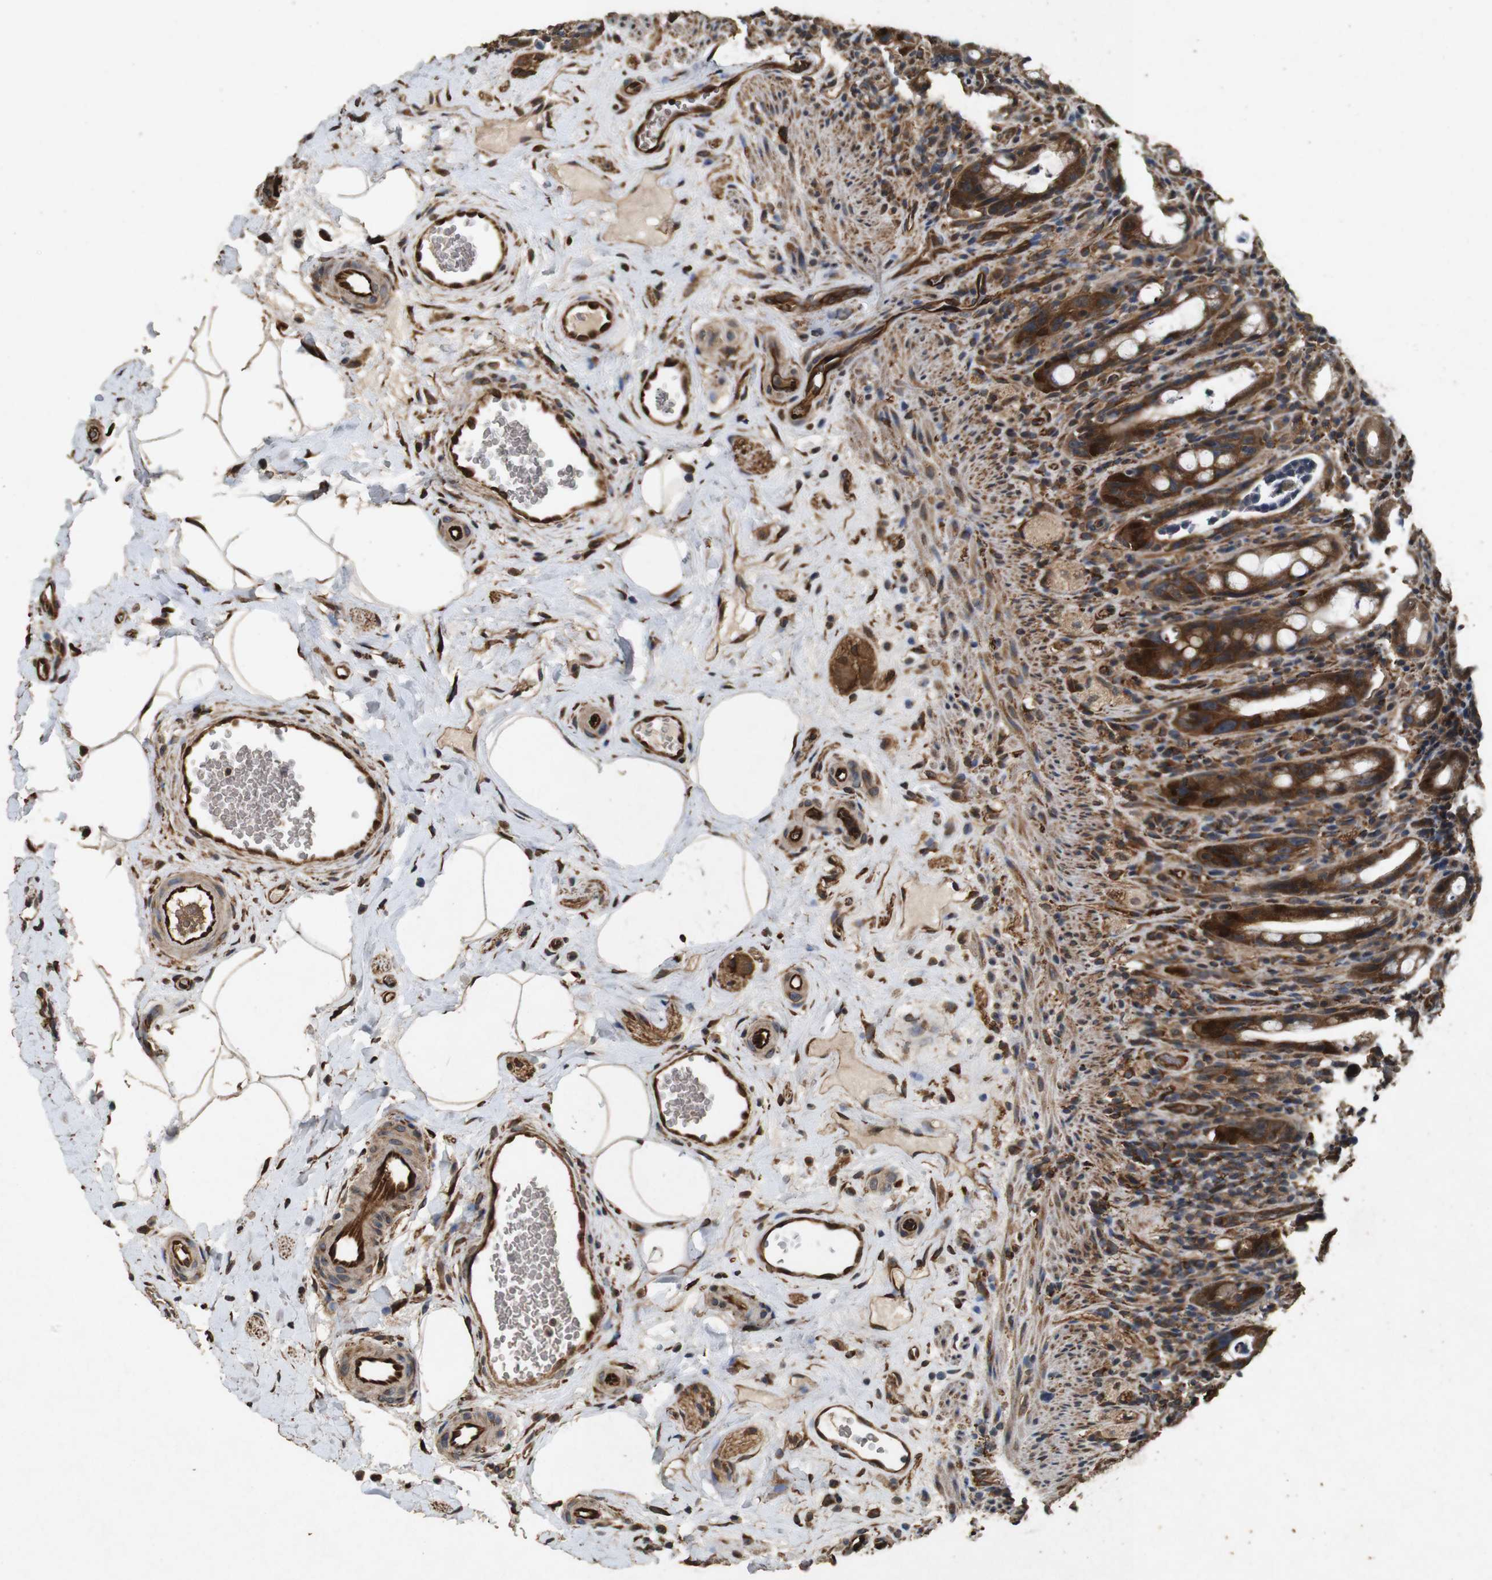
{"staining": {"intensity": "strong", "quantity": ">75%", "location": "cytoplasmic/membranous"}, "tissue": "rectum", "cell_type": "Glandular cells", "image_type": "normal", "snomed": [{"axis": "morphology", "description": "Normal tissue, NOS"}, {"axis": "topography", "description": "Rectum"}], "caption": "A micrograph of rectum stained for a protein shows strong cytoplasmic/membranous brown staining in glandular cells. (DAB (3,3'-diaminobenzidine) = brown stain, brightfield microscopy at high magnification).", "gene": "CNPY4", "patient": {"sex": "male", "age": 44}}